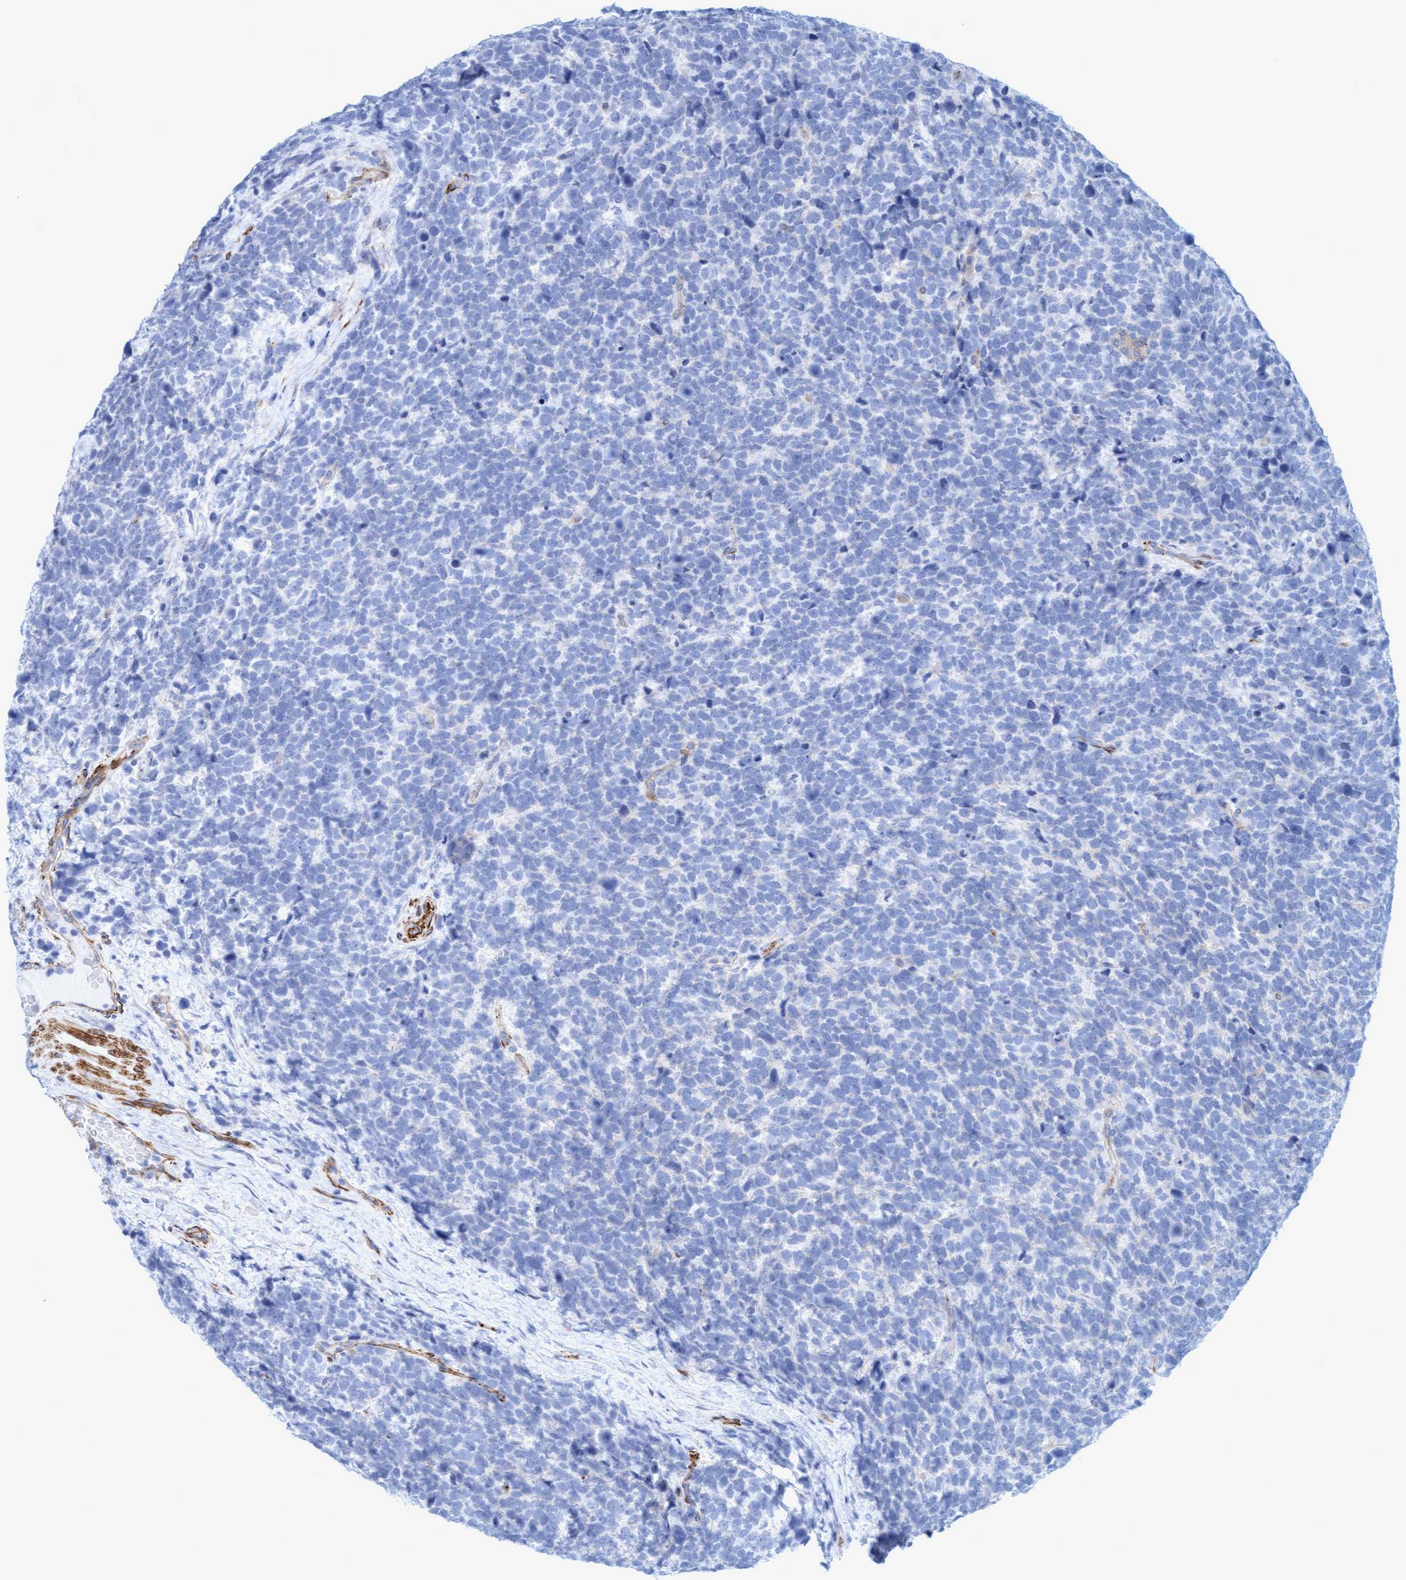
{"staining": {"intensity": "negative", "quantity": "none", "location": "none"}, "tissue": "urothelial cancer", "cell_type": "Tumor cells", "image_type": "cancer", "snomed": [{"axis": "morphology", "description": "Urothelial carcinoma, High grade"}, {"axis": "topography", "description": "Urinary bladder"}], "caption": "A histopathology image of human urothelial carcinoma (high-grade) is negative for staining in tumor cells.", "gene": "MTFR1", "patient": {"sex": "female", "age": 82}}